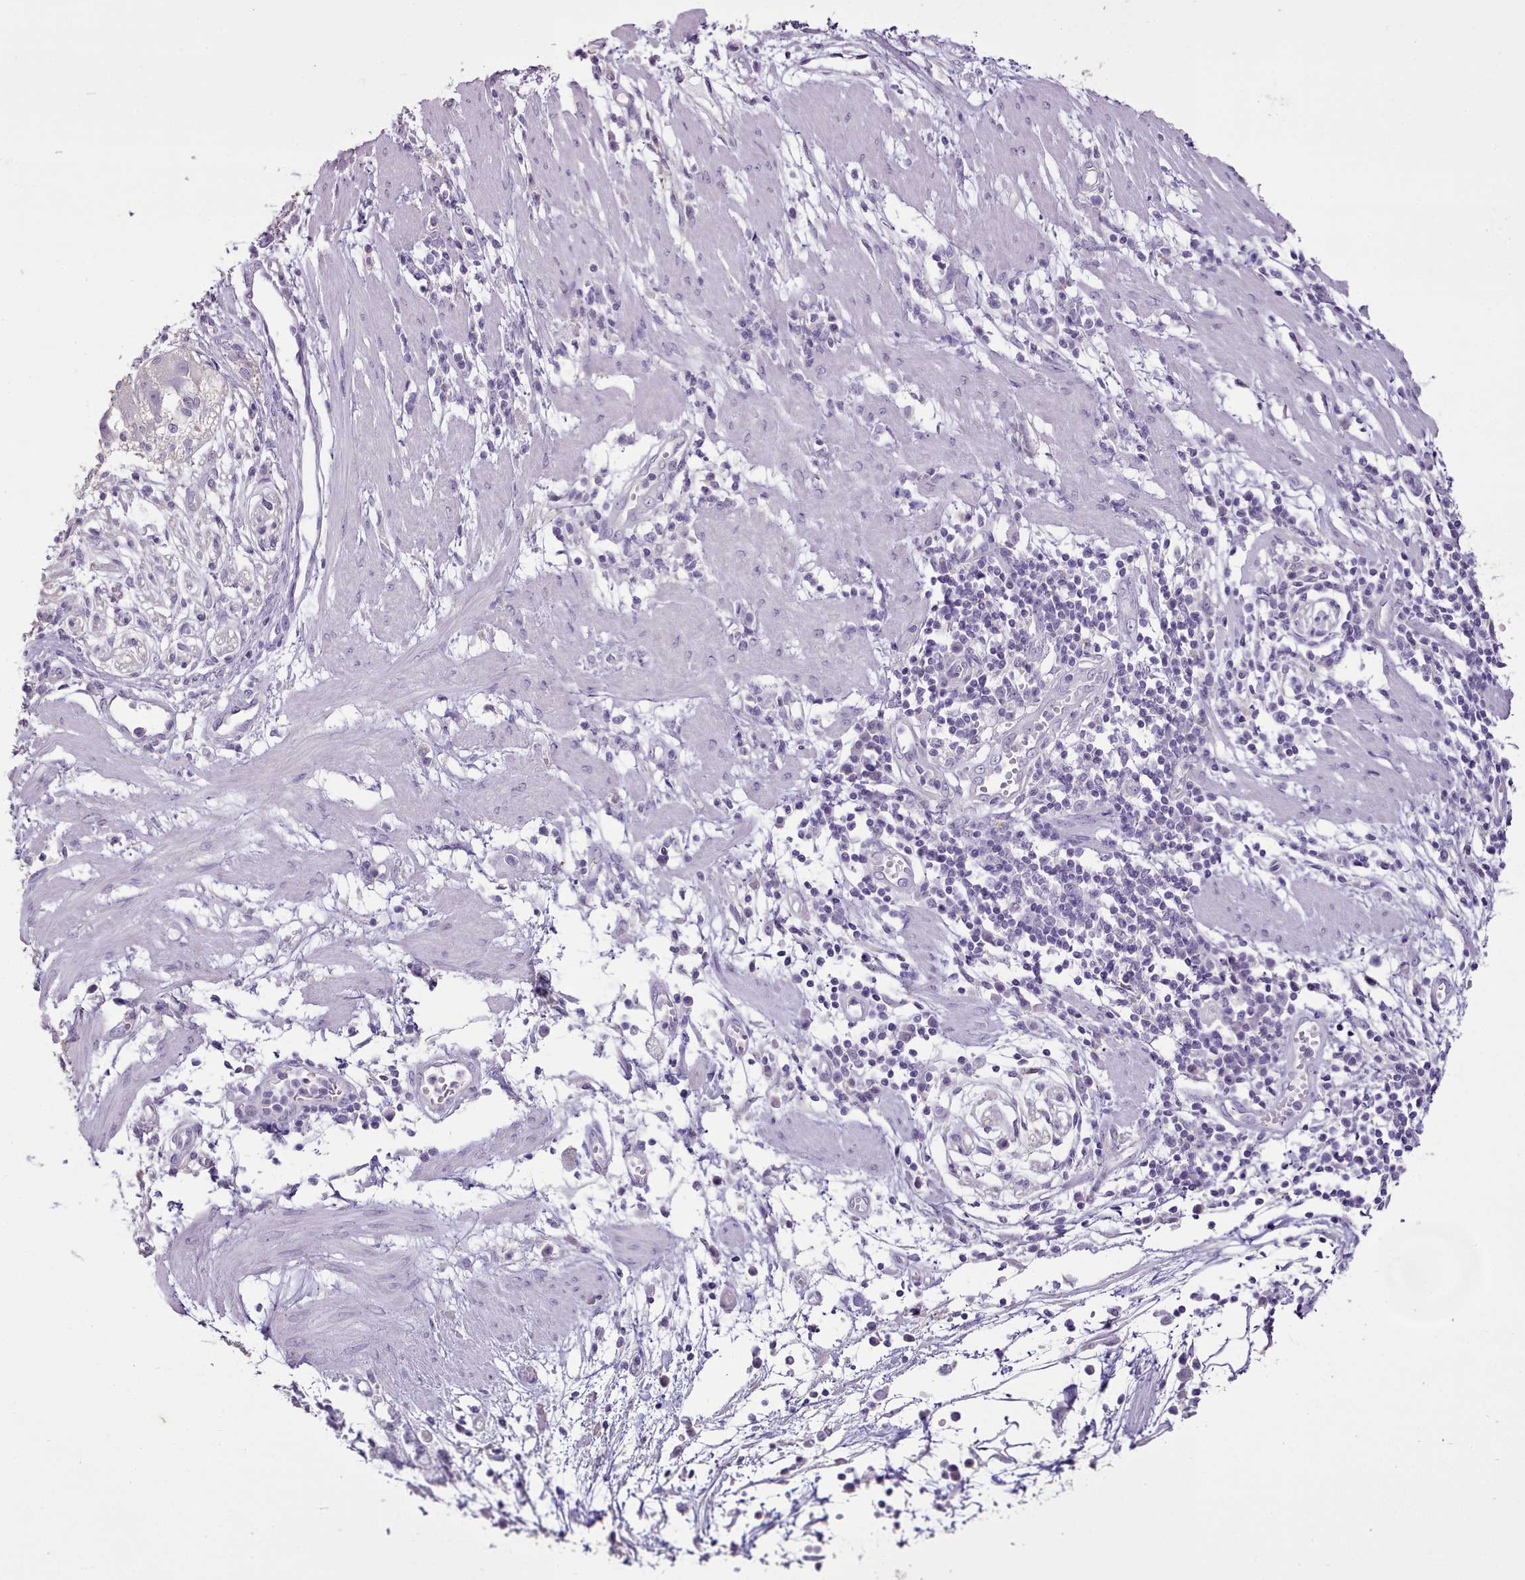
{"staining": {"intensity": "negative", "quantity": "none", "location": "none"}, "tissue": "stomach cancer", "cell_type": "Tumor cells", "image_type": "cancer", "snomed": [{"axis": "morphology", "description": "Adenocarcinoma, NOS"}, {"axis": "topography", "description": "Stomach"}], "caption": "Protein analysis of stomach cancer shows no significant expression in tumor cells.", "gene": "BLOC1S2", "patient": {"sex": "female", "age": 59}}